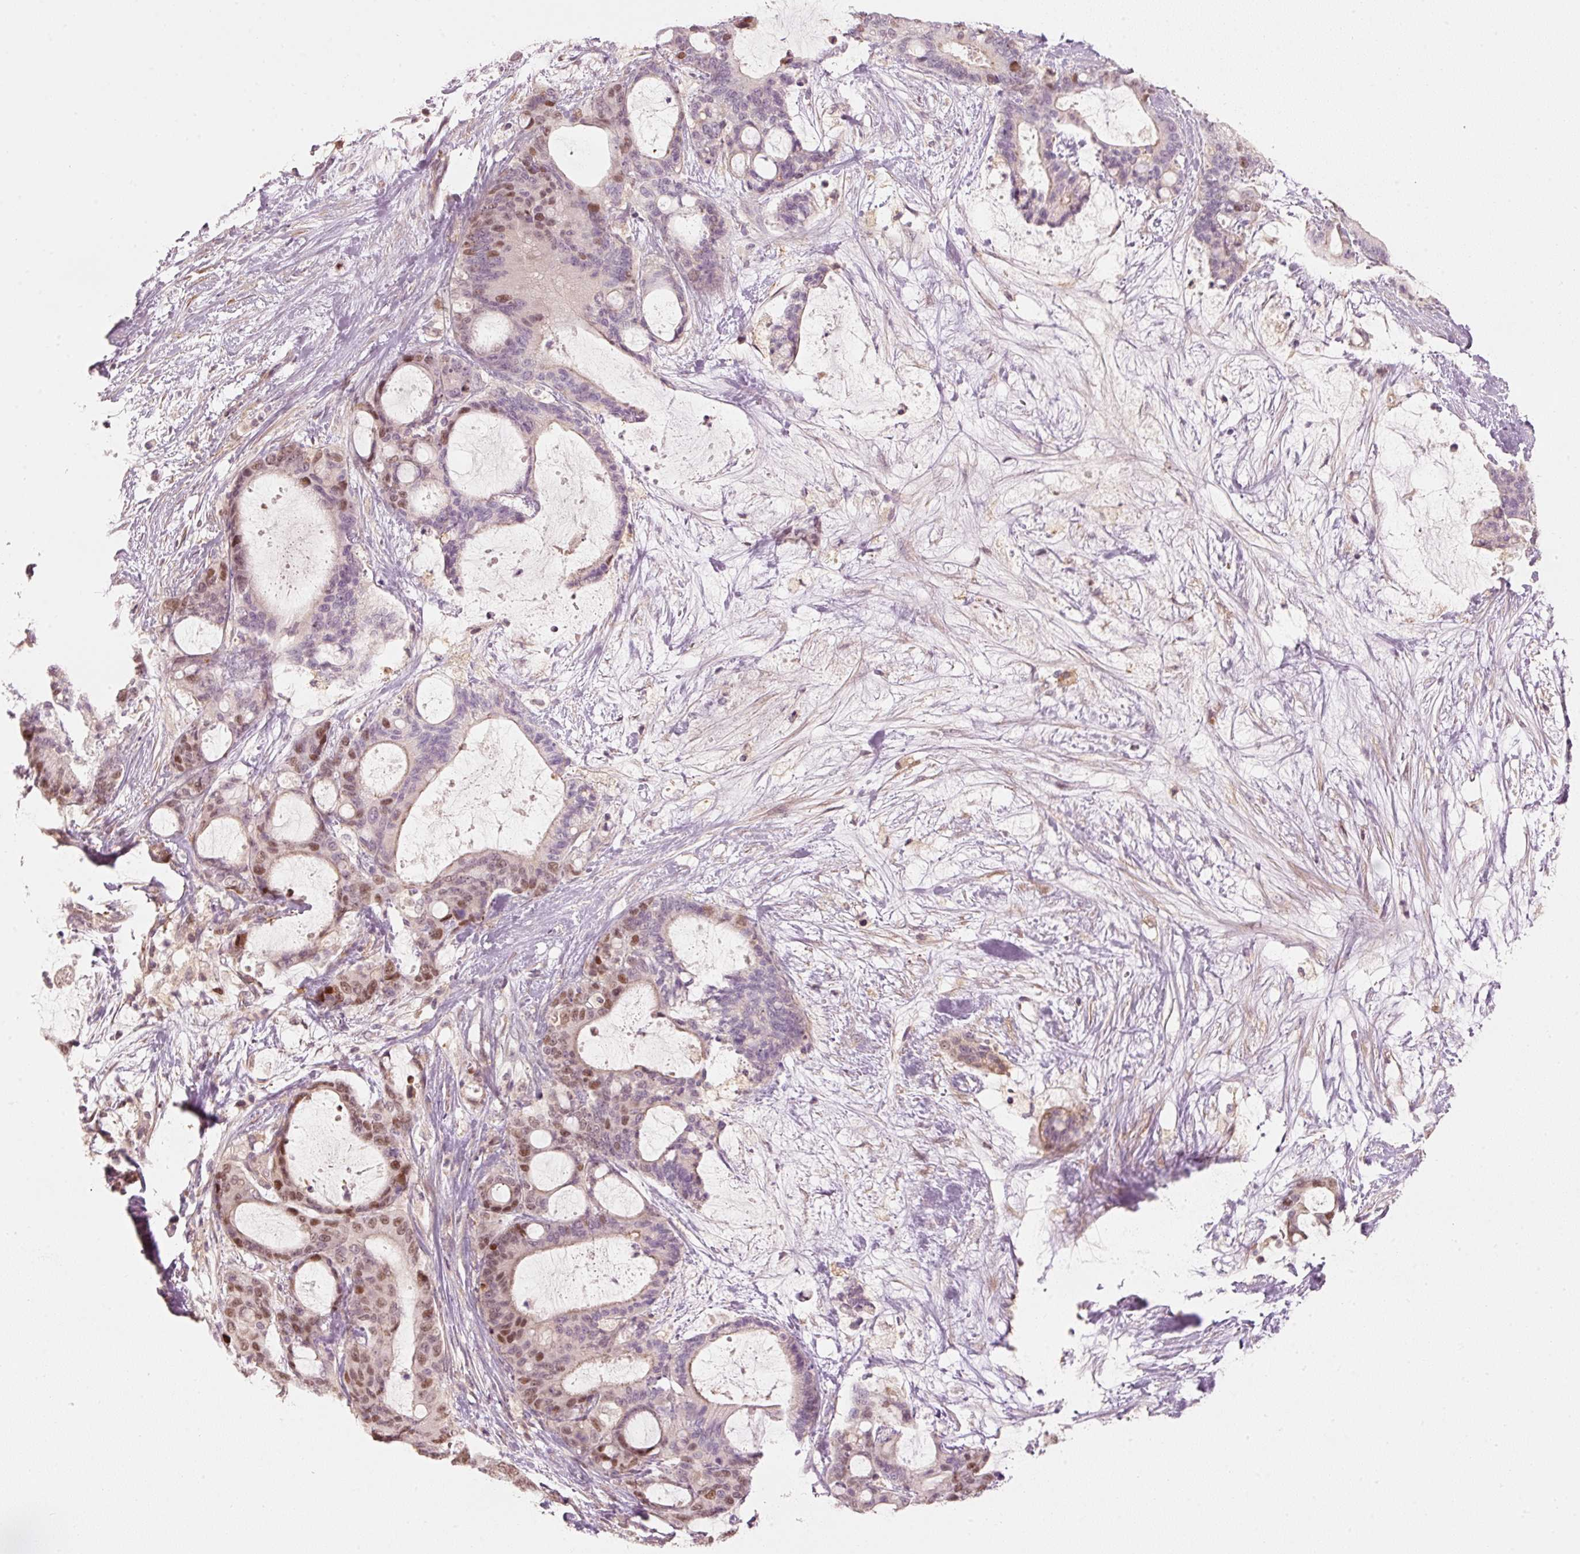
{"staining": {"intensity": "moderate", "quantity": "25%-75%", "location": "nuclear"}, "tissue": "liver cancer", "cell_type": "Tumor cells", "image_type": "cancer", "snomed": [{"axis": "morphology", "description": "Normal tissue, NOS"}, {"axis": "morphology", "description": "Cholangiocarcinoma"}, {"axis": "topography", "description": "Liver"}, {"axis": "topography", "description": "Peripheral nerve tissue"}], "caption": "Brown immunohistochemical staining in liver cancer reveals moderate nuclear staining in approximately 25%-75% of tumor cells. (IHC, brightfield microscopy, high magnification).", "gene": "TREX2", "patient": {"sex": "female", "age": 73}}